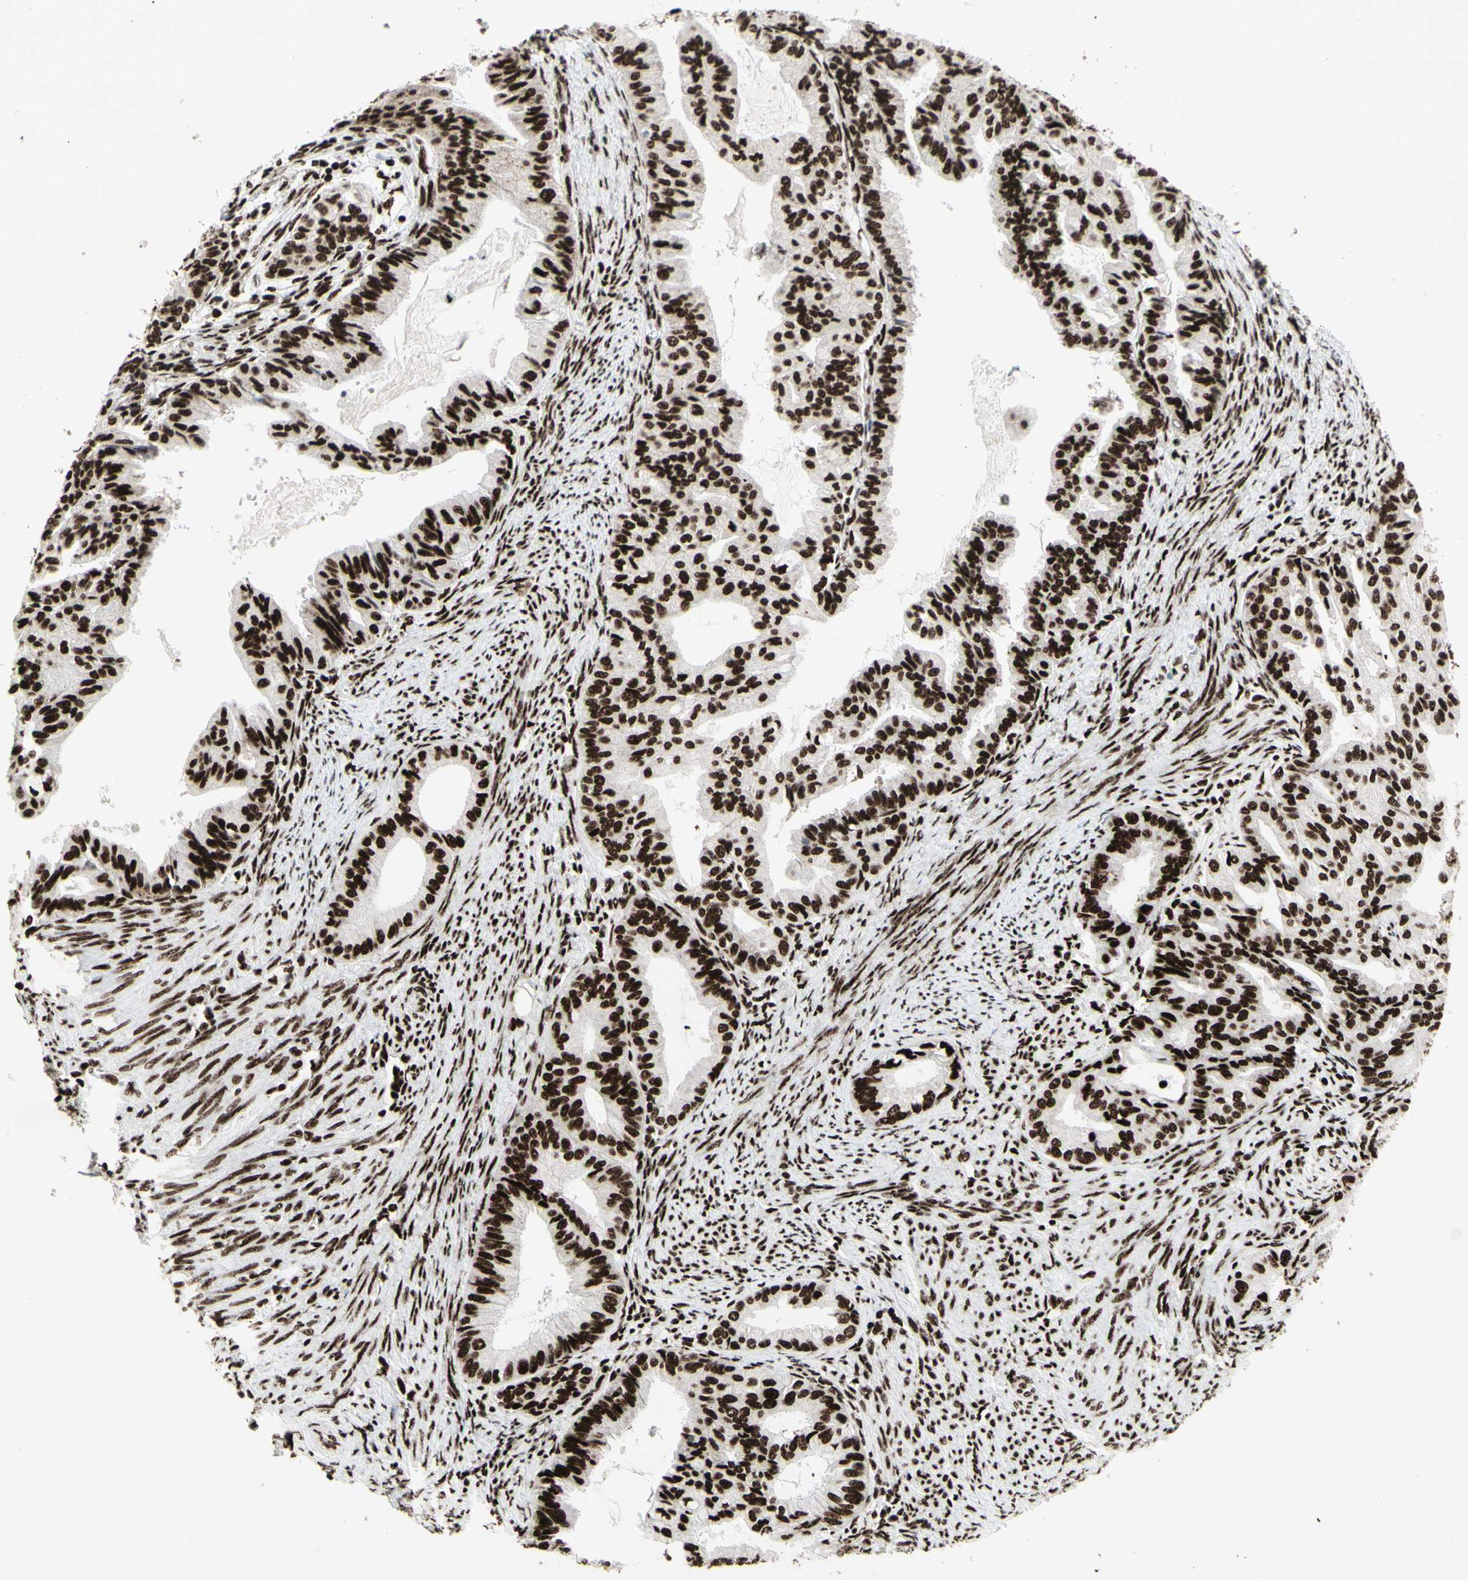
{"staining": {"intensity": "strong", "quantity": ">75%", "location": "nuclear"}, "tissue": "endometrial cancer", "cell_type": "Tumor cells", "image_type": "cancer", "snomed": [{"axis": "morphology", "description": "Adenocarcinoma, NOS"}, {"axis": "topography", "description": "Endometrium"}], "caption": "Immunohistochemistry (IHC) micrograph of neoplastic tissue: human endometrial adenocarcinoma stained using IHC demonstrates high levels of strong protein expression localized specifically in the nuclear of tumor cells, appearing as a nuclear brown color.", "gene": "U2AF2", "patient": {"sex": "female", "age": 86}}